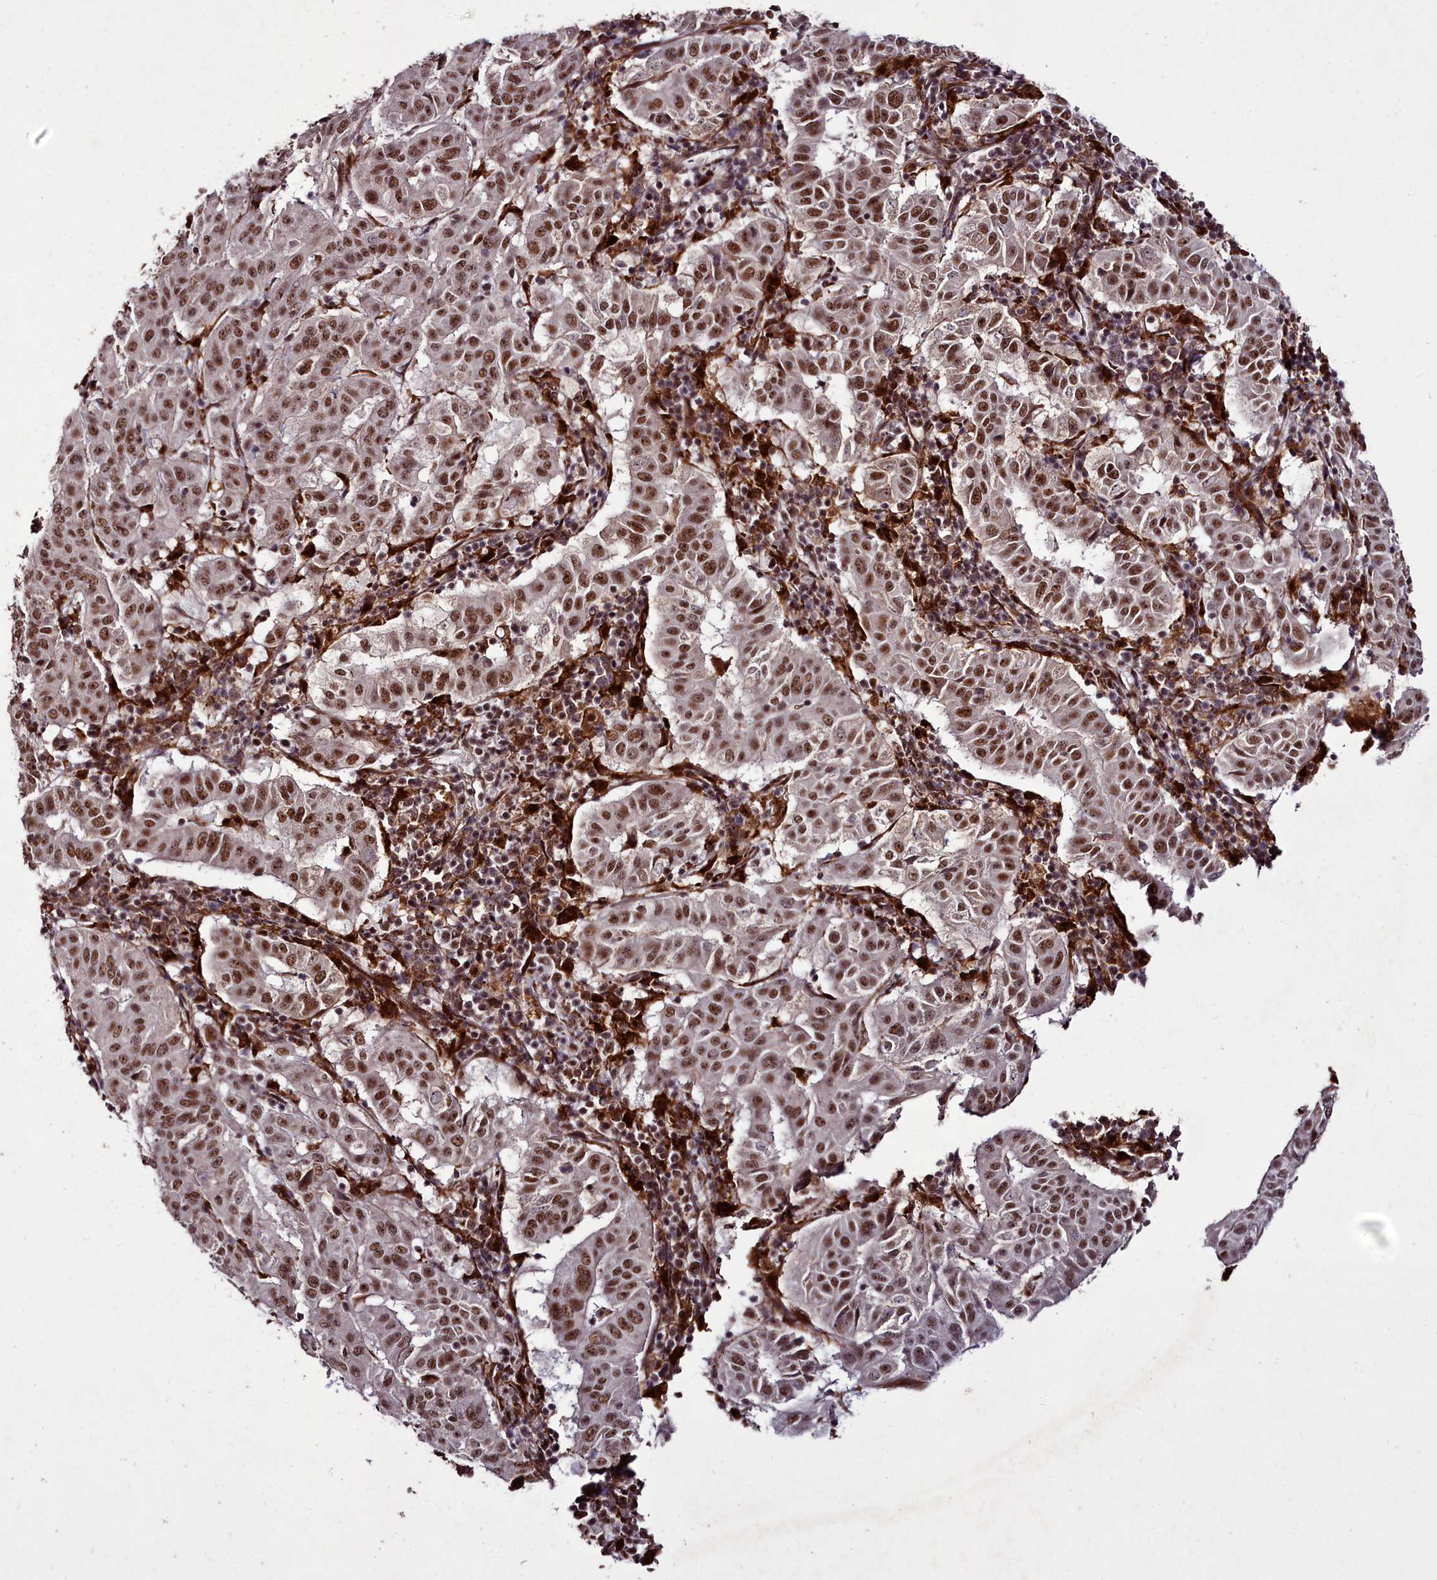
{"staining": {"intensity": "strong", "quantity": ">75%", "location": "nuclear"}, "tissue": "pancreatic cancer", "cell_type": "Tumor cells", "image_type": "cancer", "snomed": [{"axis": "morphology", "description": "Adenocarcinoma, NOS"}, {"axis": "topography", "description": "Pancreas"}], "caption": "Pancreatic cancer (adenocarcinoma) stained with a brown dye reveals strong nuclear positive staining in about >75% of tumor cells.", "gene": "CXXC1", "patient": {"sex": "male", "age": 63}}